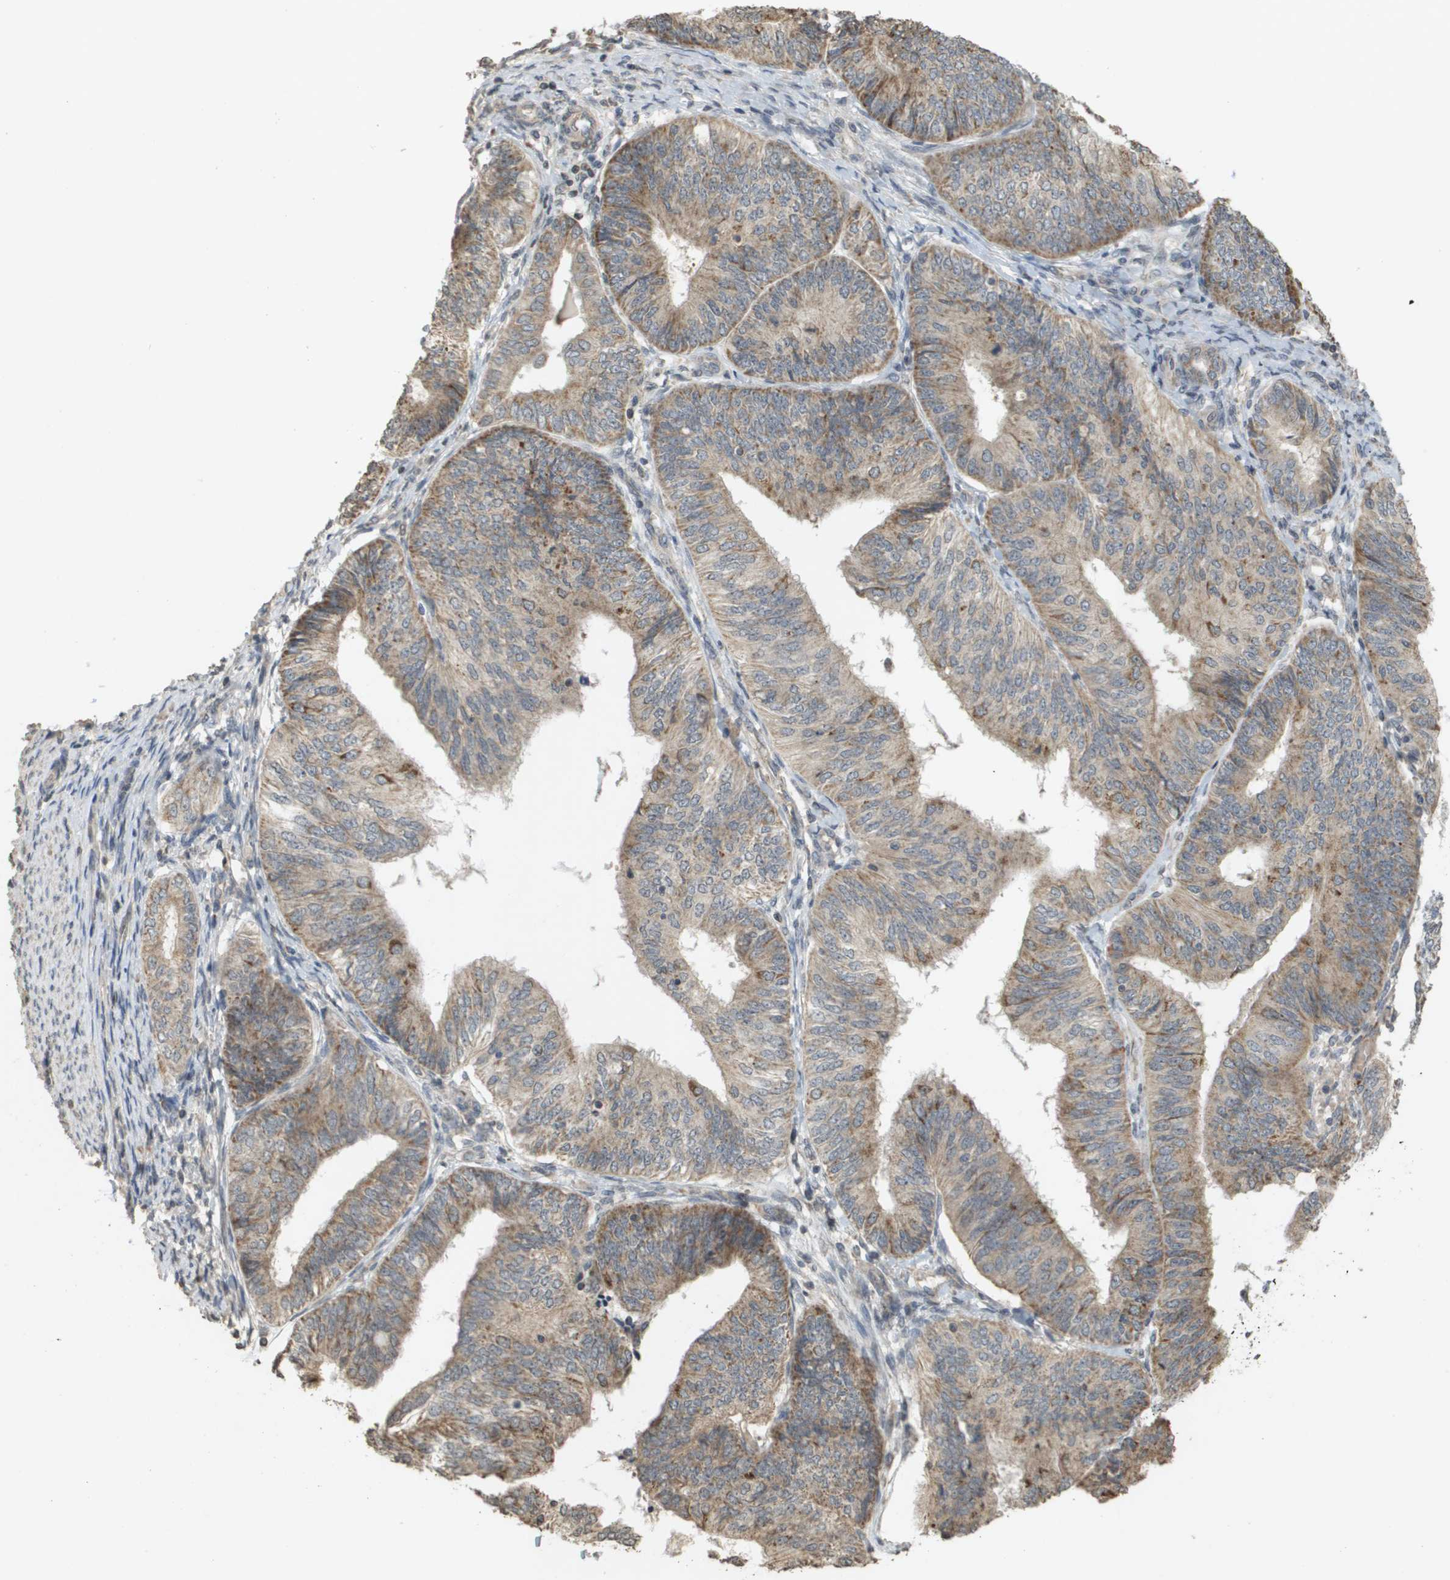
{"staining": {"intensity": "moderate", "quantity": ">75%", "location": "cytoplasmic/membranous"}, "tissue": "endometrial cancer", "cell_type": "Tumor cells", "image_type": "cancer", "snomed": [{"axis": "morphology", "description": "Adenocarcinoma, NOS"}, {"axis": "topography", "description": "Endometrium"}], "caption": "Human endometrial cancer stained with a brown dye demonstrates moderate cytoplasmic/membranous positive staining in about >75% of tumor cells.", "gene": "RAB21", "patient": {"sex": "female", "age": 58}}